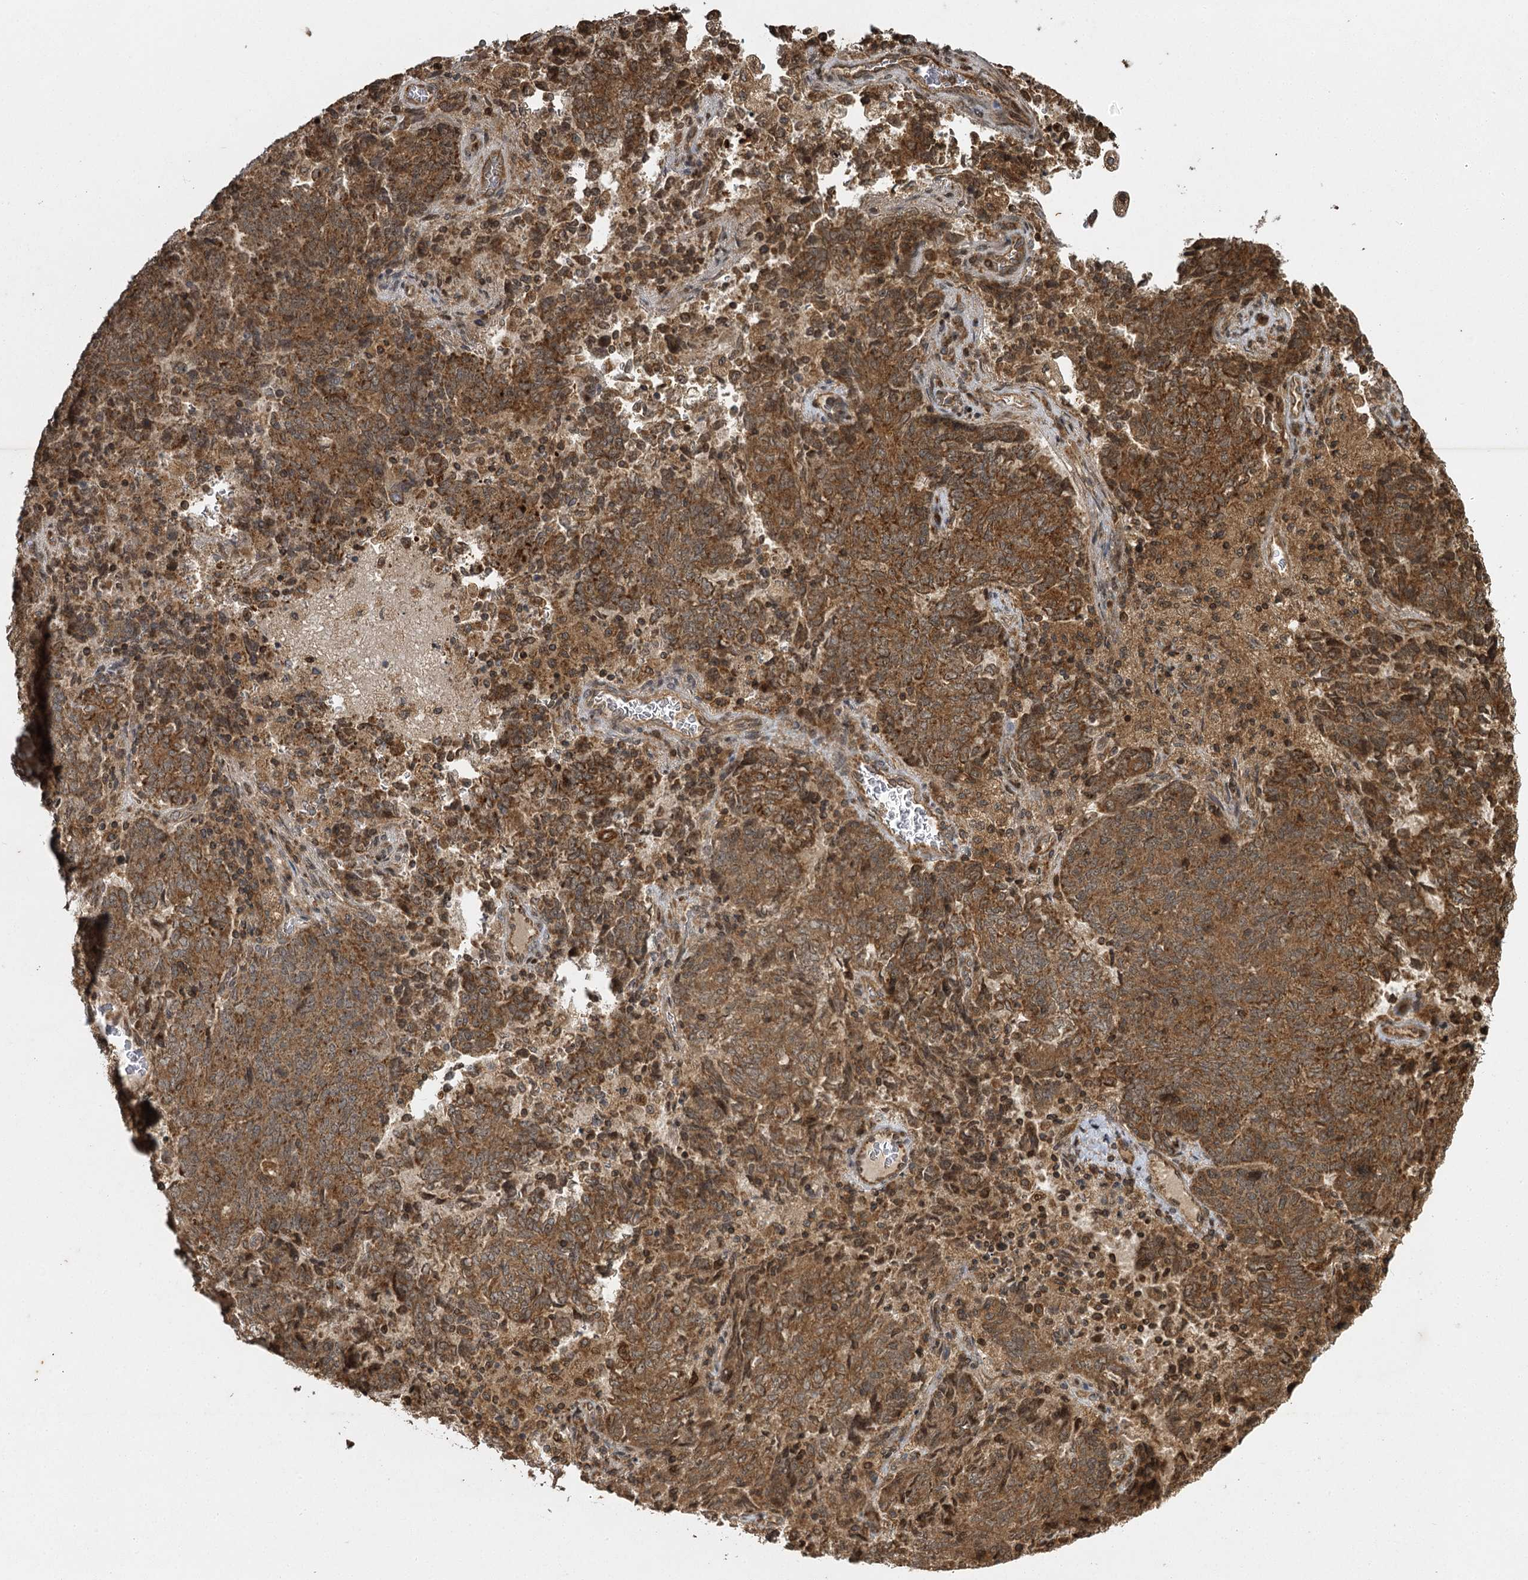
{"staining": {"intensity": "moderate", "quantity": ">75%", "location": "cytoplasmic/membranous"}, "tissue": "endometrial cancer", "cell_type": "Tumor cells", "image_type": "cancer", "snomed": [{"axis": "morphology", "description": "Adenocarcinoma, NOS"}, {"axis": "topography", "description": "Endometrium"}], "caption": "DAB immunohistochemical staining of human endometrial adenocarcinoma displays moderate cytoplasmic/membranous protein expression in about >75% of tumor cells. Nuclei are stained in blue.", "gene": "IL11RA", "patient": {"sex": "female", "age": 80}}